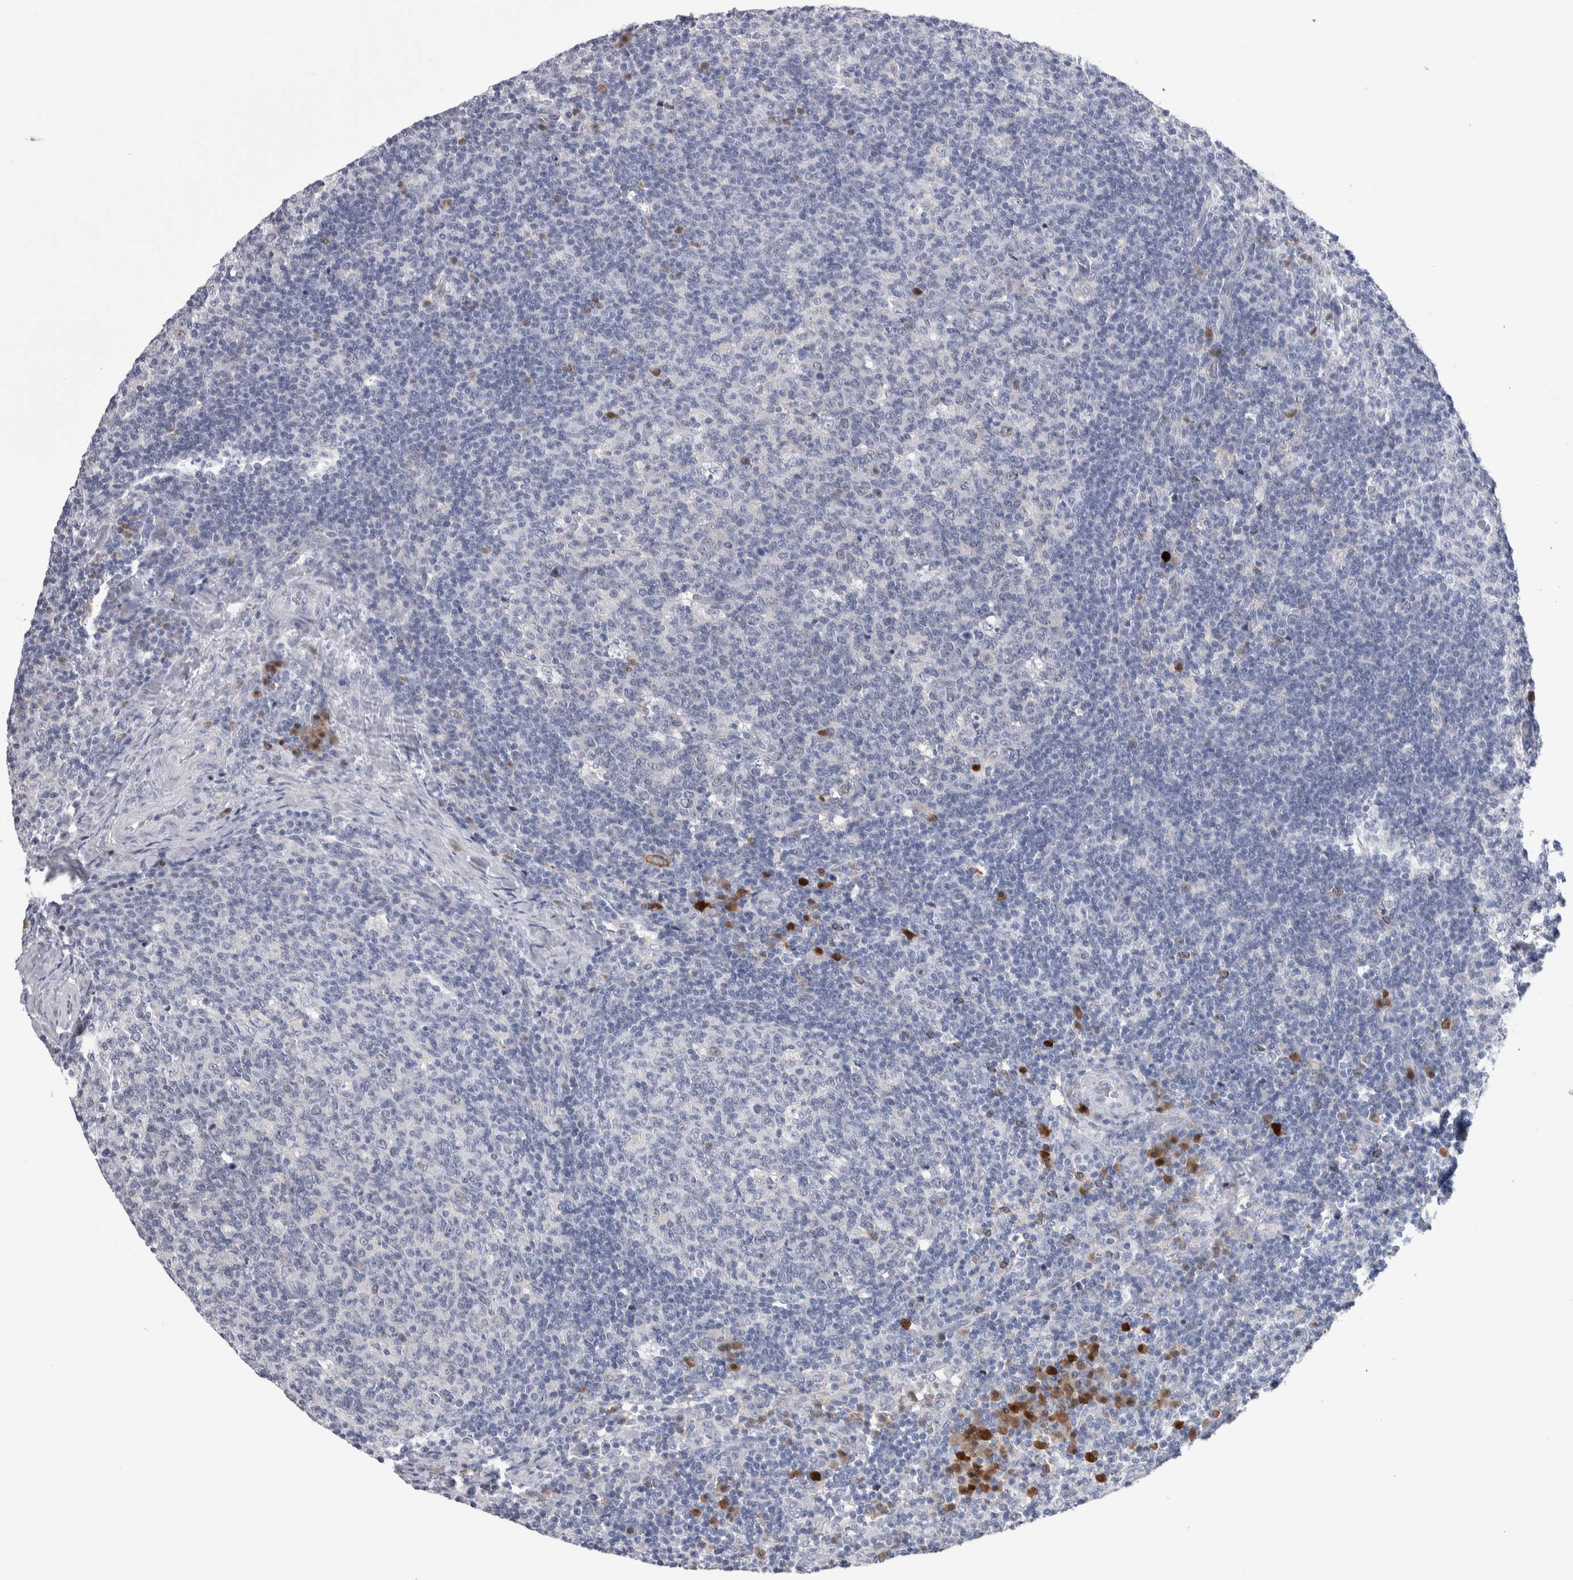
{"staining": {"intensity": "negative", "quantity": "none", "location": "none"}, "tissue": "lymph node", "cell_type": "Germinal center cells", "image_type": "normal", "snomed": [{"axis": "morphology", "description": "Normal tissue, NOS"}, {"axis": "morphology", "description": "Inflammation, NOS"}, {"axis": "topography", "description": "Lymph node"}], "caption": "Germinal center cells show no significant positivity in benign lymph node. (DAB (3,3'-diaminobenzidine) immunohistochemistry visualized using brightfield microscopy, high magnification).", "gene": "LURAP1L", "patient": {"sex": "male", "age": 55}}